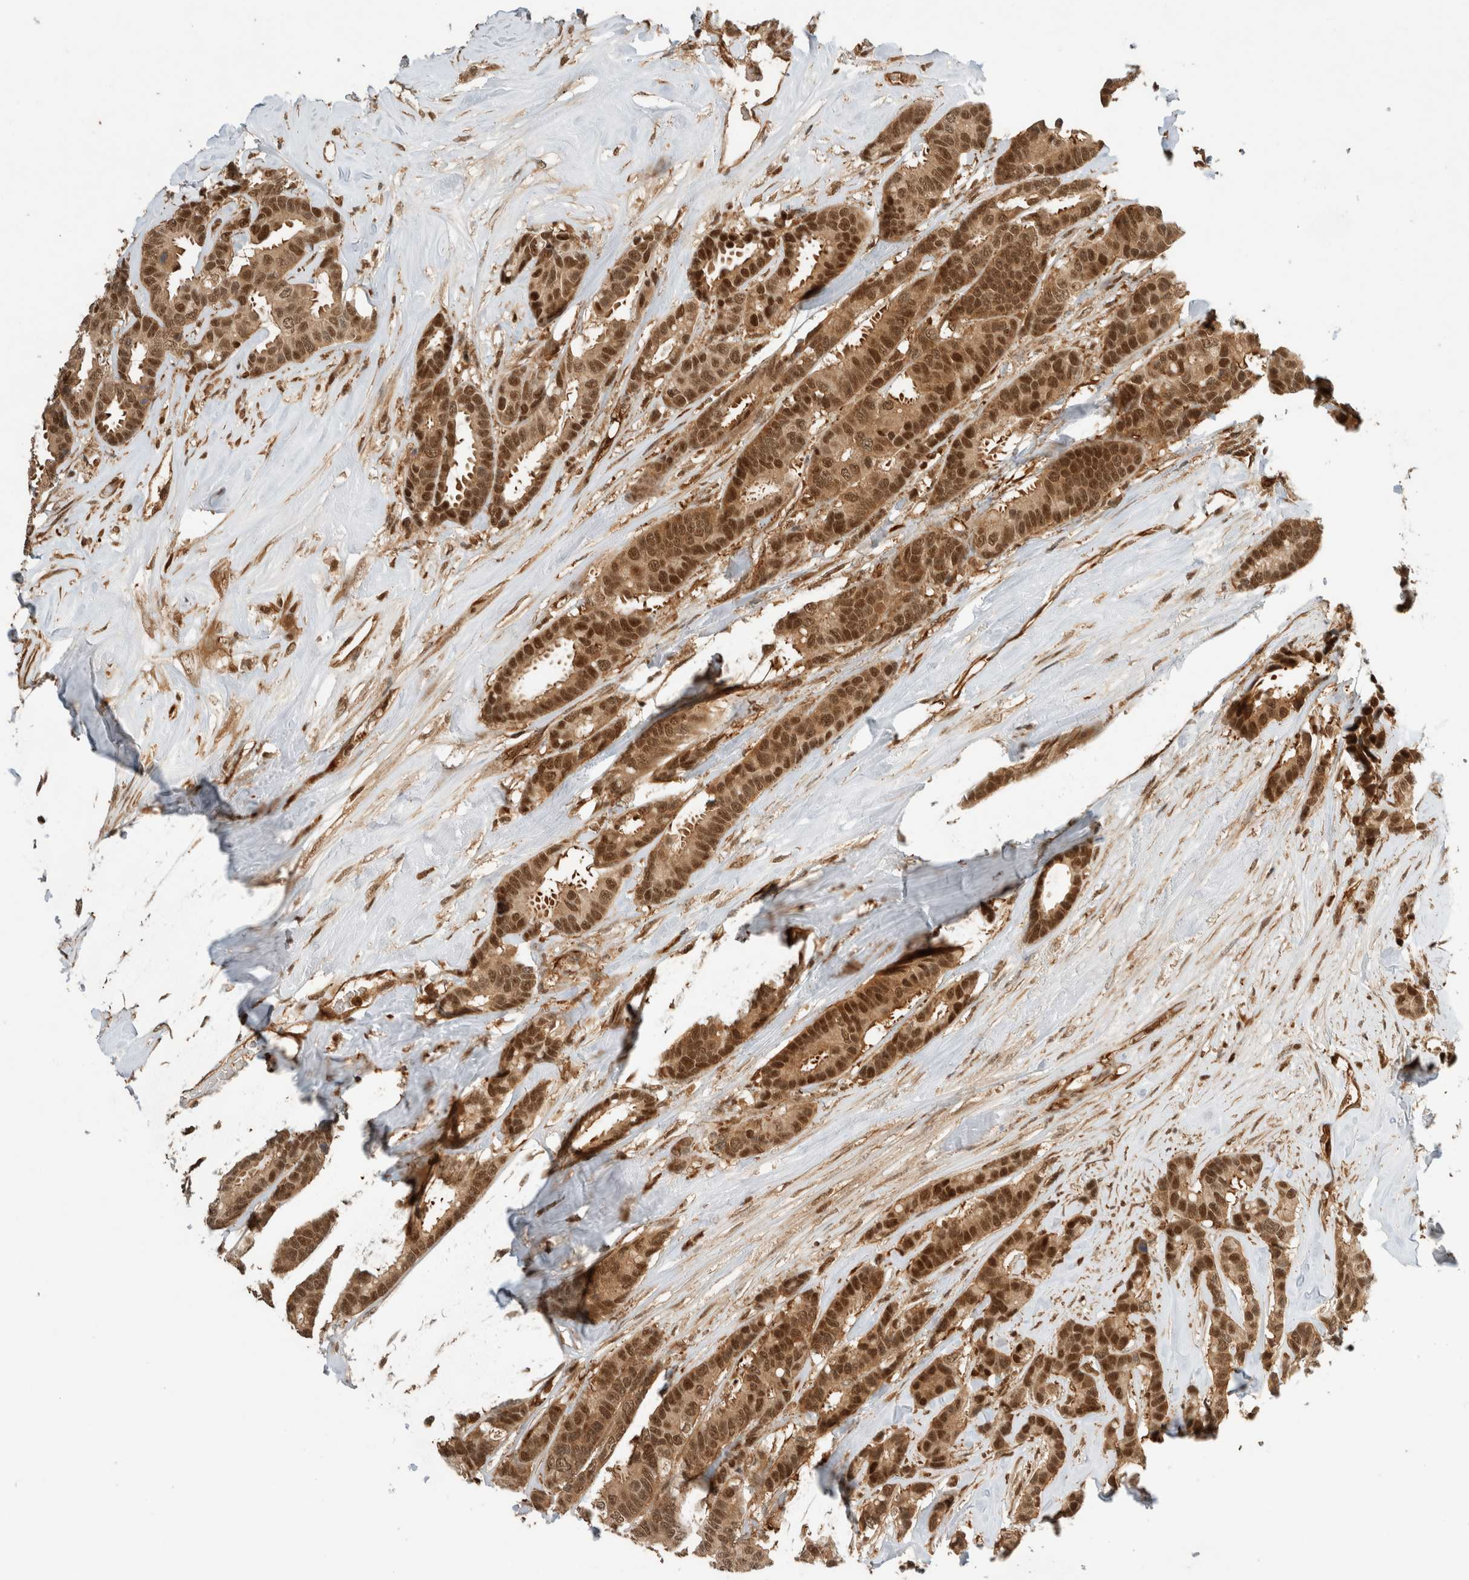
{"staining": {"intensity": "strong", "quantity": ">75%", "location": "cytoplasmic/membranous,nuclear"}, "tissue": "breast cancer", "cell_type": "Tumor cells", "image_type": "cancer", "snomed": [{"axis": "morphology", "description": "Duct carcinoma"}, {"axis": "topography", "description": "Breast"}], "caption": "DAB (3,3'-diaminobenzidine) immunohistochemical staining of human breast cancer exhibits strong cytoplasmic/membranous and nuclear protein staining in approximately >75% of tumor cells.", "gene": "SNRNP40", "patient": {"sex": "female", "age": 87}}